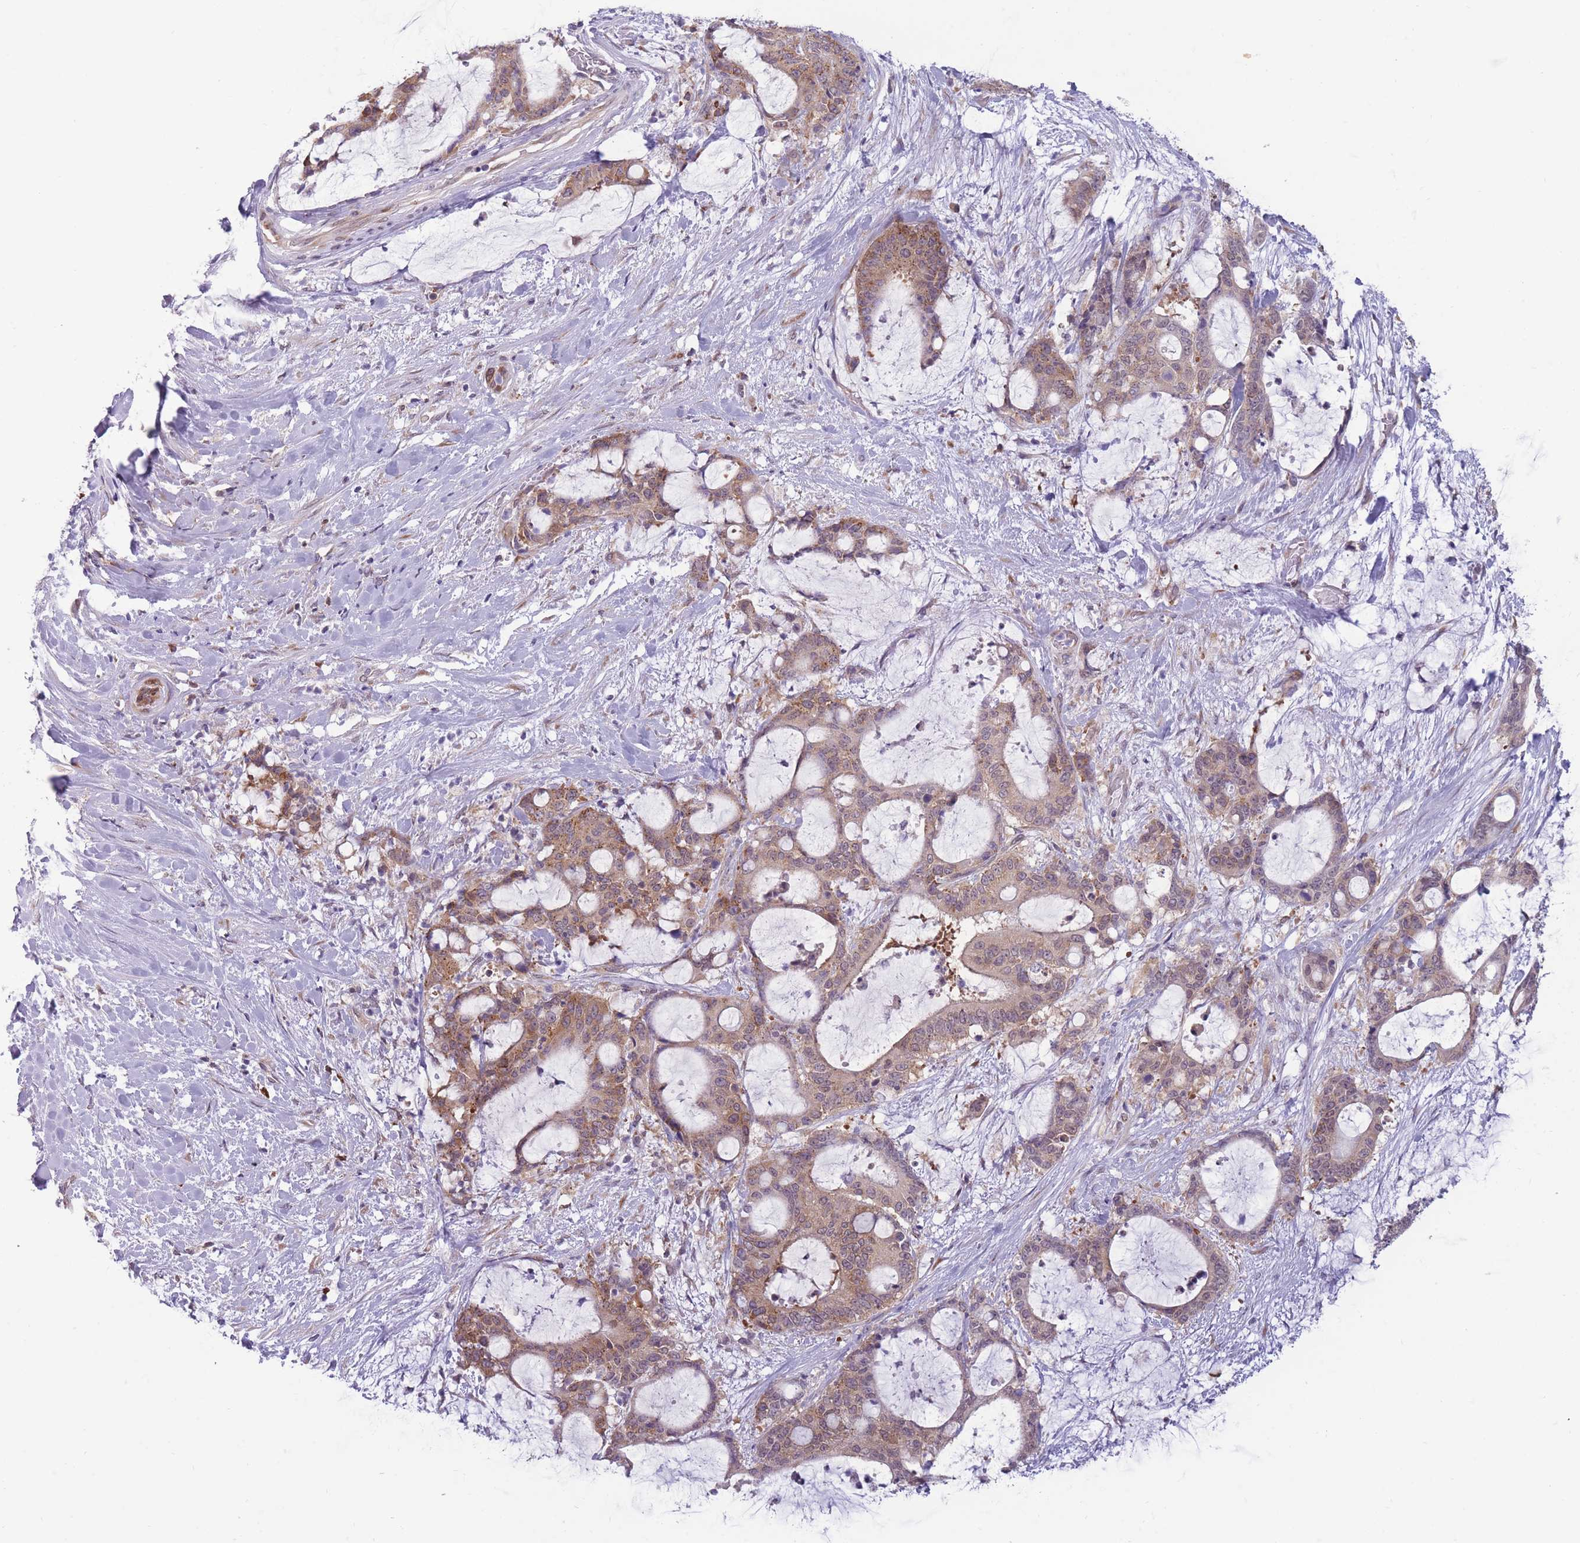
{"staining": {"intensity": "moderate", "quantity": ">75%", "location": "cytoplasmic/membranous"}, "tissue": "liver cancer", "cell_type": "Tumor cells", "image_type": "cancer", "snomed": [{"axis": "morphology", "description": "Normal tissue, NOS"}, {"axis": "morphology", "description": "Cholangiocarcinoma"}, {"axis": "topography", "description": "Liver"}, {"axis": "topography", "description": "Peripheral nerve tissue"}], "caption": "Protein analysis of liver cholangiocarcinoma tissue exhibits moderate cytoplasmic/membranous positivity in approximately >75% of tumor cells.", "gene": "TMEM121", "patient": {"sex": "female", "age": 73}}